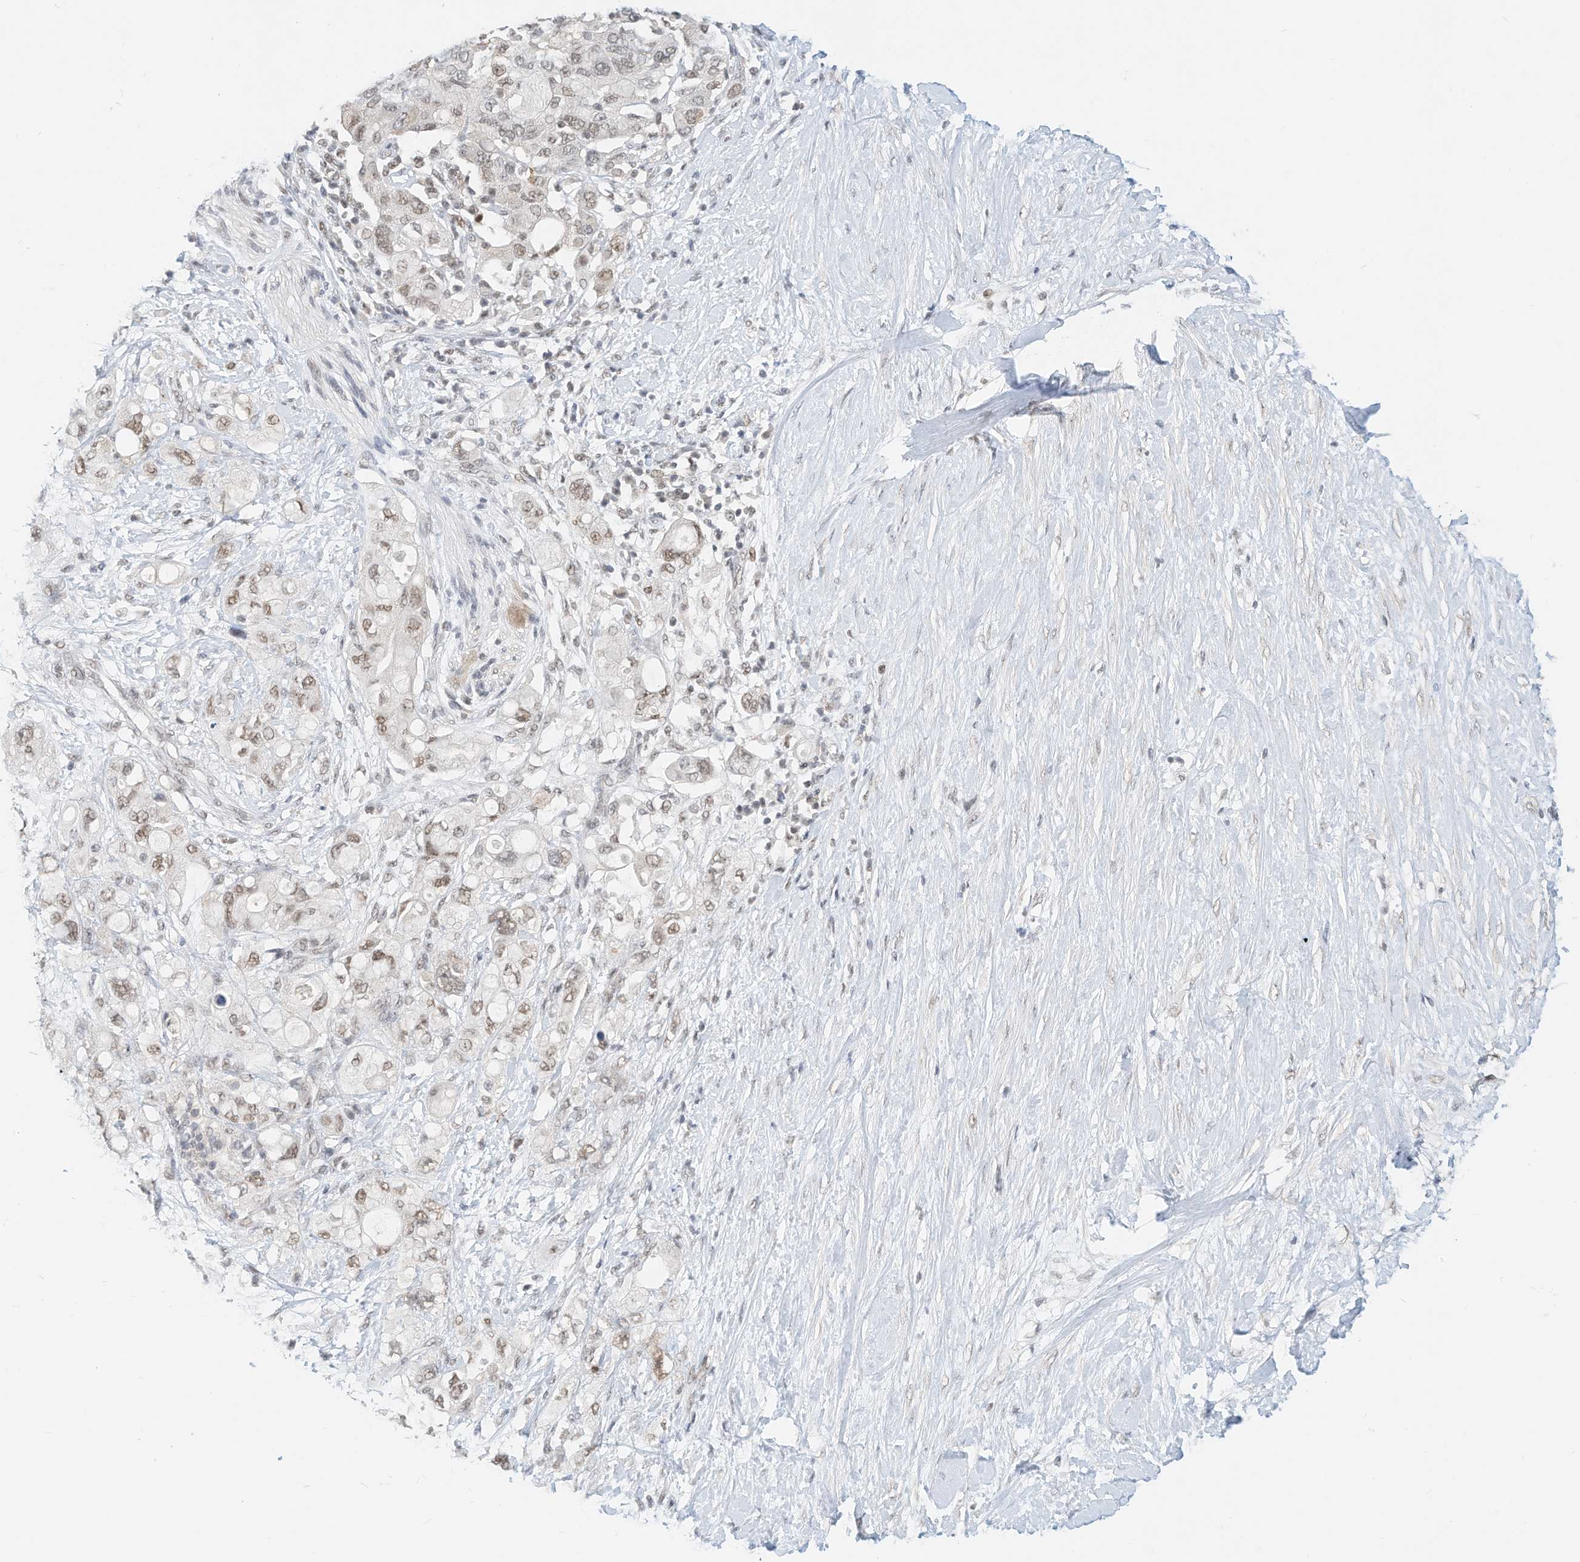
{"staining": {"intensity": "weak", "quantity": ">75%", "location": "nuclear"}, "tissue": "pancreatic cancer", "cell_type": "Tumor cells", "image_type": "cancer", "snomed": [{"axis": "morphology", "description": "Adenocarcinoma, NOS"}, {"axis": "topography", "description": "Pancreas"}], "caption": "Human pancreatic adenocarcinoma stained with a brown dye shows weak nuclear positive staining in approximately >75% of tumor cells.", "gene": "OGT", "patient": {"sex": "female", "age": 56}}